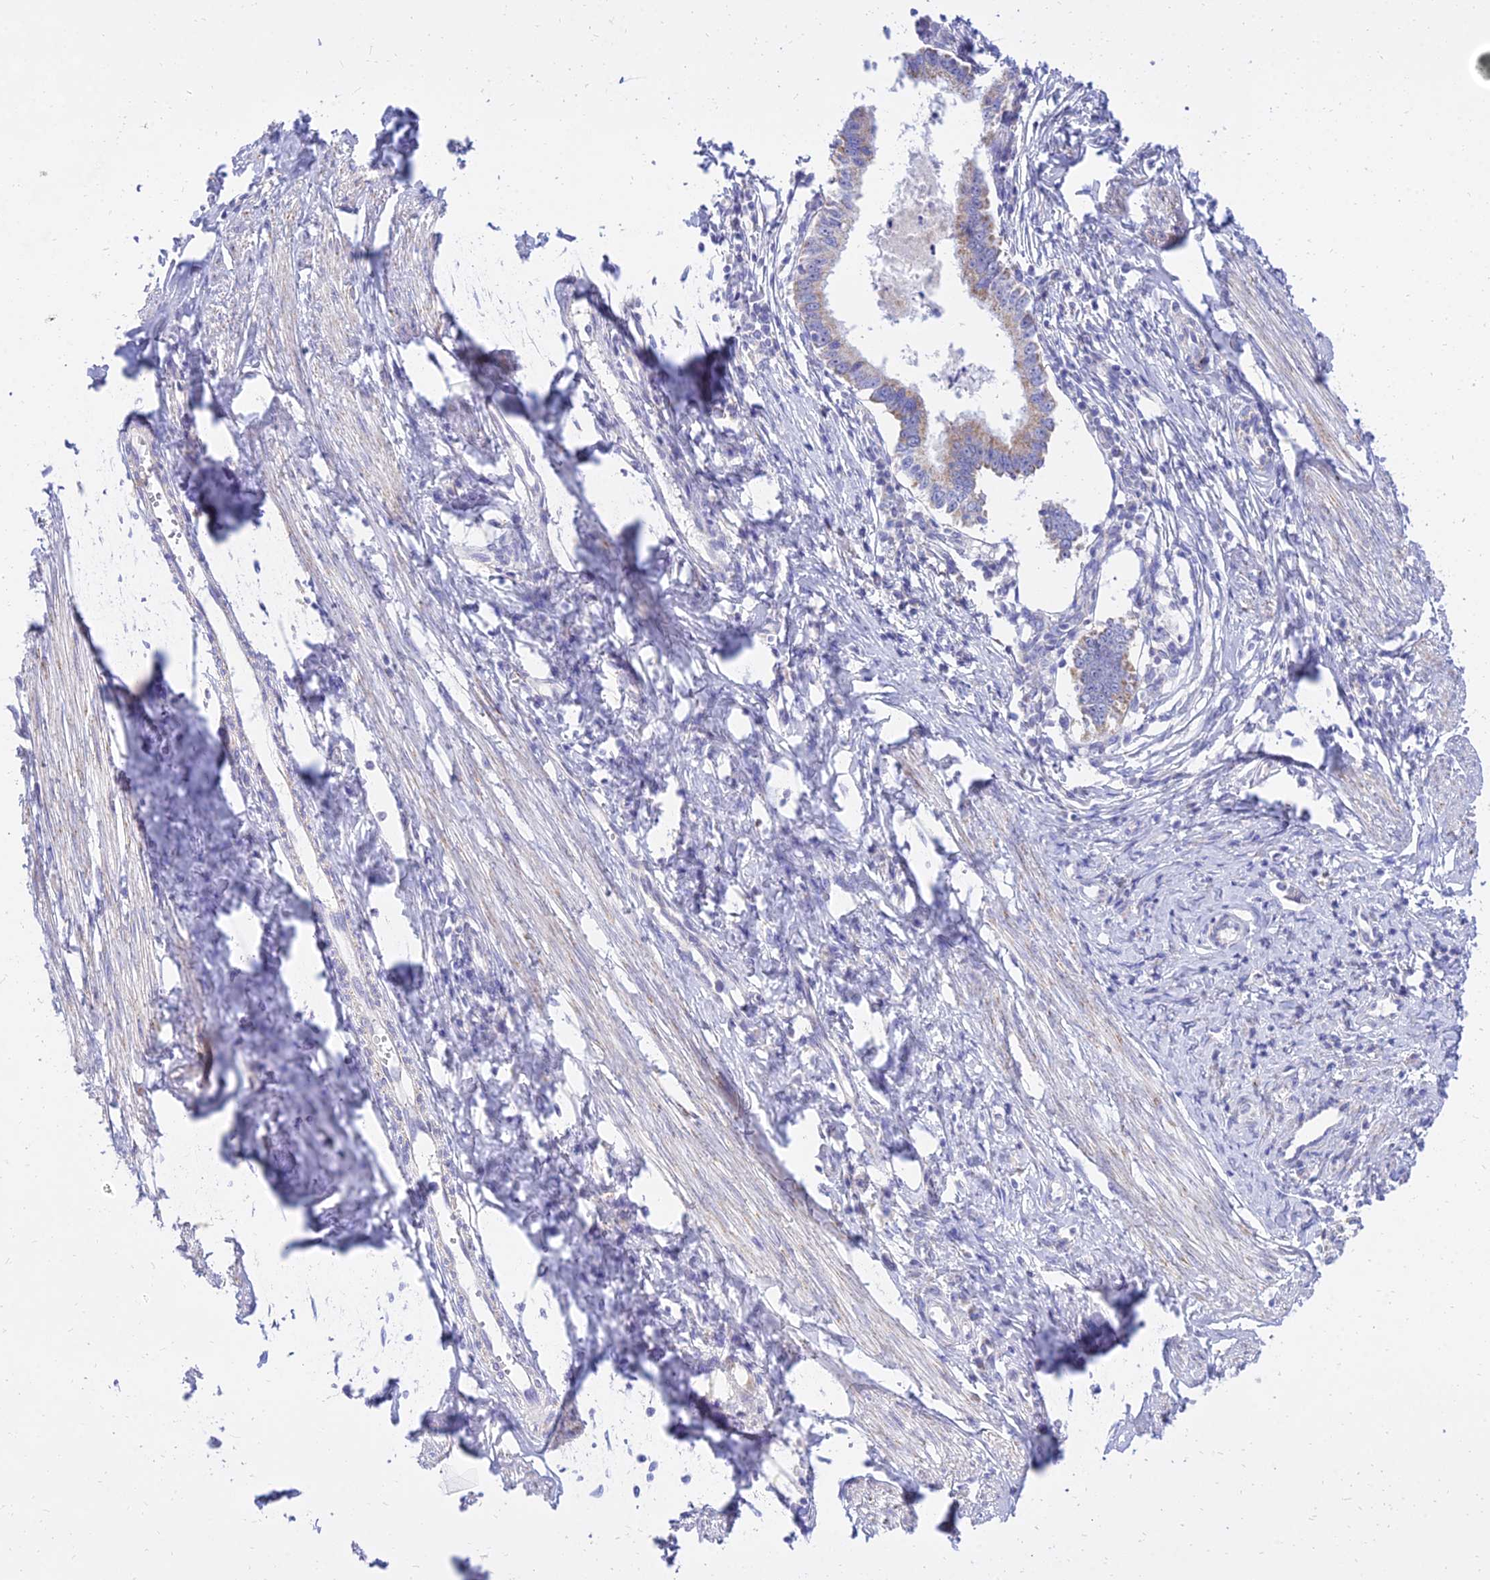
{"staining": {"intensity": "weak", "quantity": "<25%", "location": "cytoplasmic/membranous"}, "tissue": "cervical cancer", "cell_type": "Tumor cells", "image_type": "cancer", "snomed": [{"axis": "morphology", "description": "Adenocarcinoma, NOS"}, {"axis": "topography", "description": "Cervix"}], "caption": "Immunohistochemical staining of cervical adenocarcinoma demonstrates no significant expression in tumor cells. The staining was performed using DAB to visualize the protein expression in brown, while the nuclei were stained in blue with hematoxylin (Magnification: 20x).", "gene": "PKN3", "patient": {"sex": "female", "age": 36}}